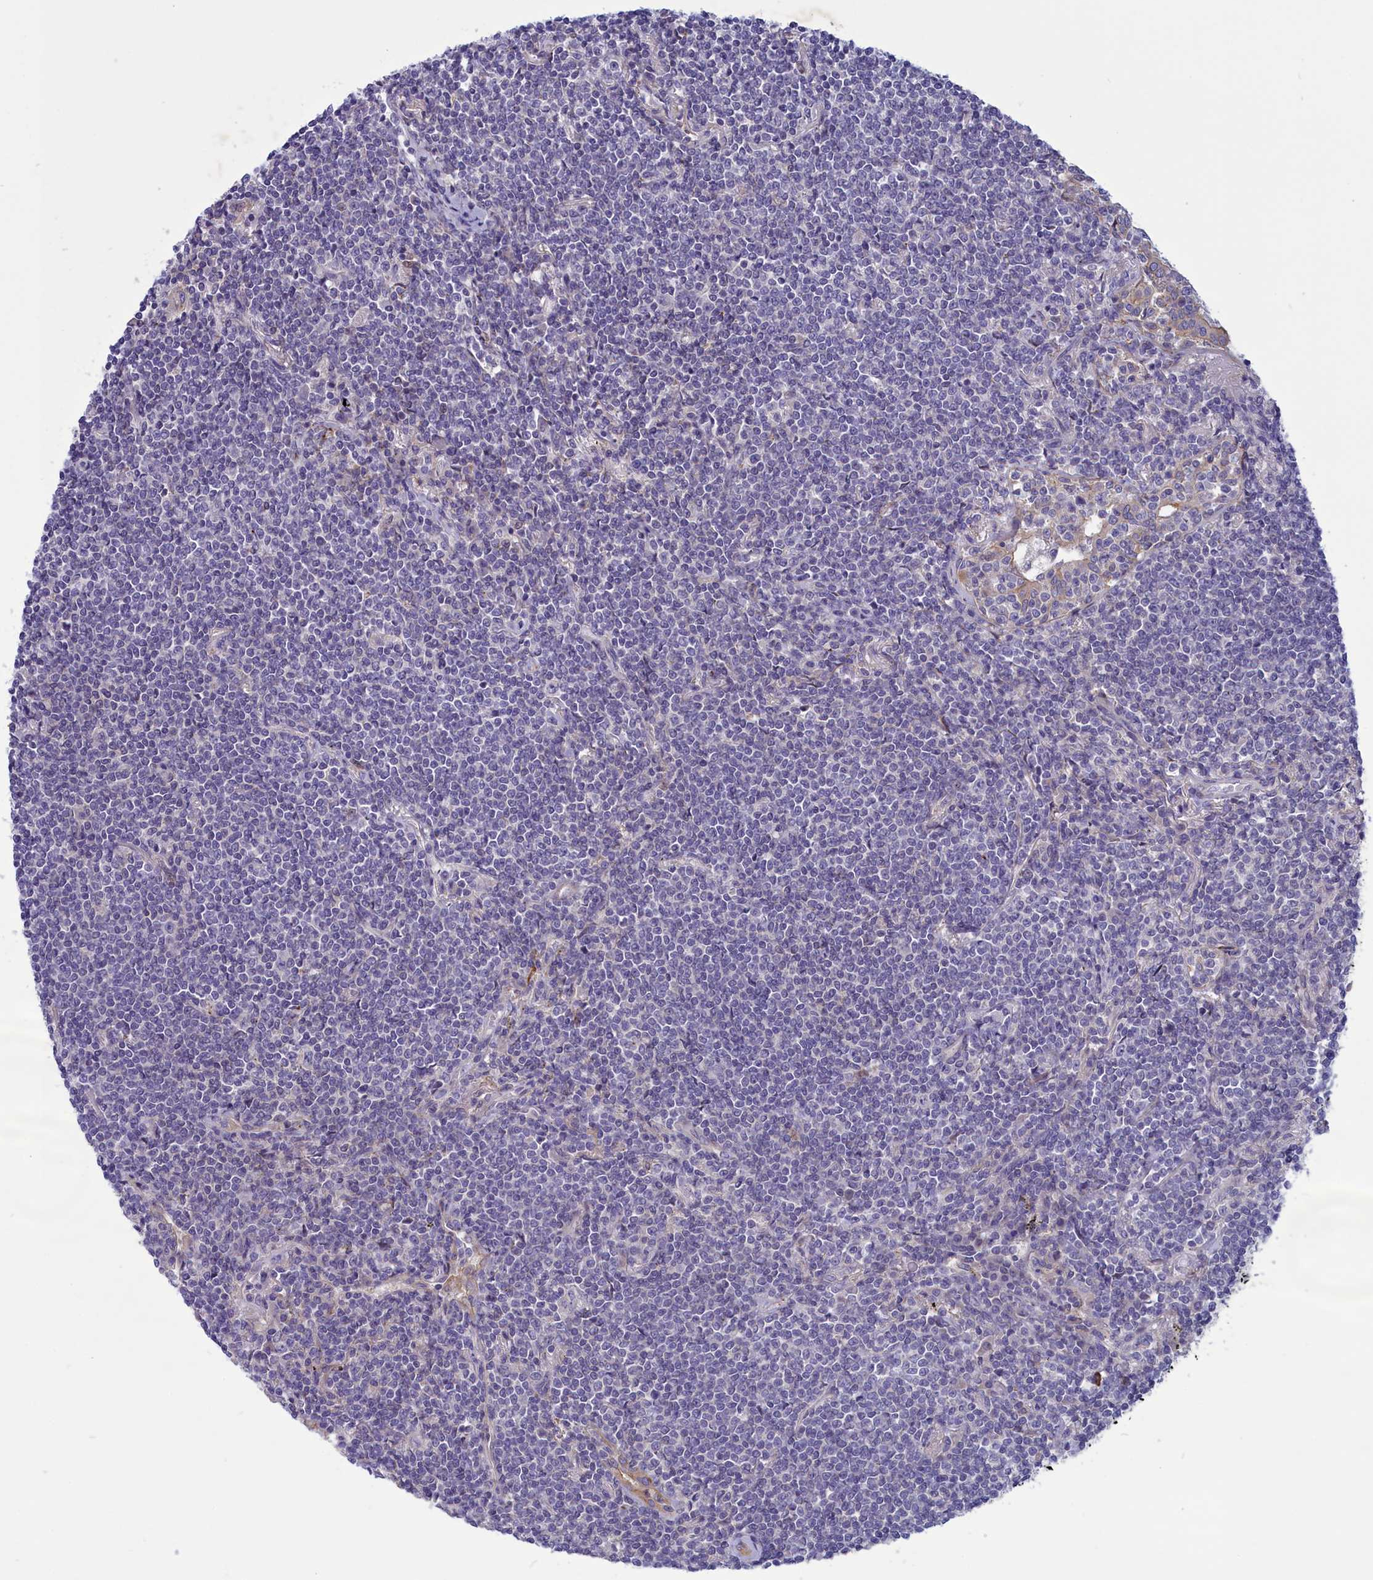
{"staining": {"intensity": "negative", "quantity": "none", "location": "none"}, "tissue": "lymphoma", "cell_type": "Tumor cells", "image_type": "cancer", "snomed": [{"axis": "morphology", "description": "Malignant lymphoma, non-Hodgkin's type, Low grade"}, {"axis": "topography", "description": "Lung"}], "caption": "High magnification brightfield microscopy of lymphoma stained with DAB (brown) and counterstained with hematoxylin (blue): tumor cells show no significant staining.", "gene": "CORO2A", "patient": {"sex": "female", "age": 71}}